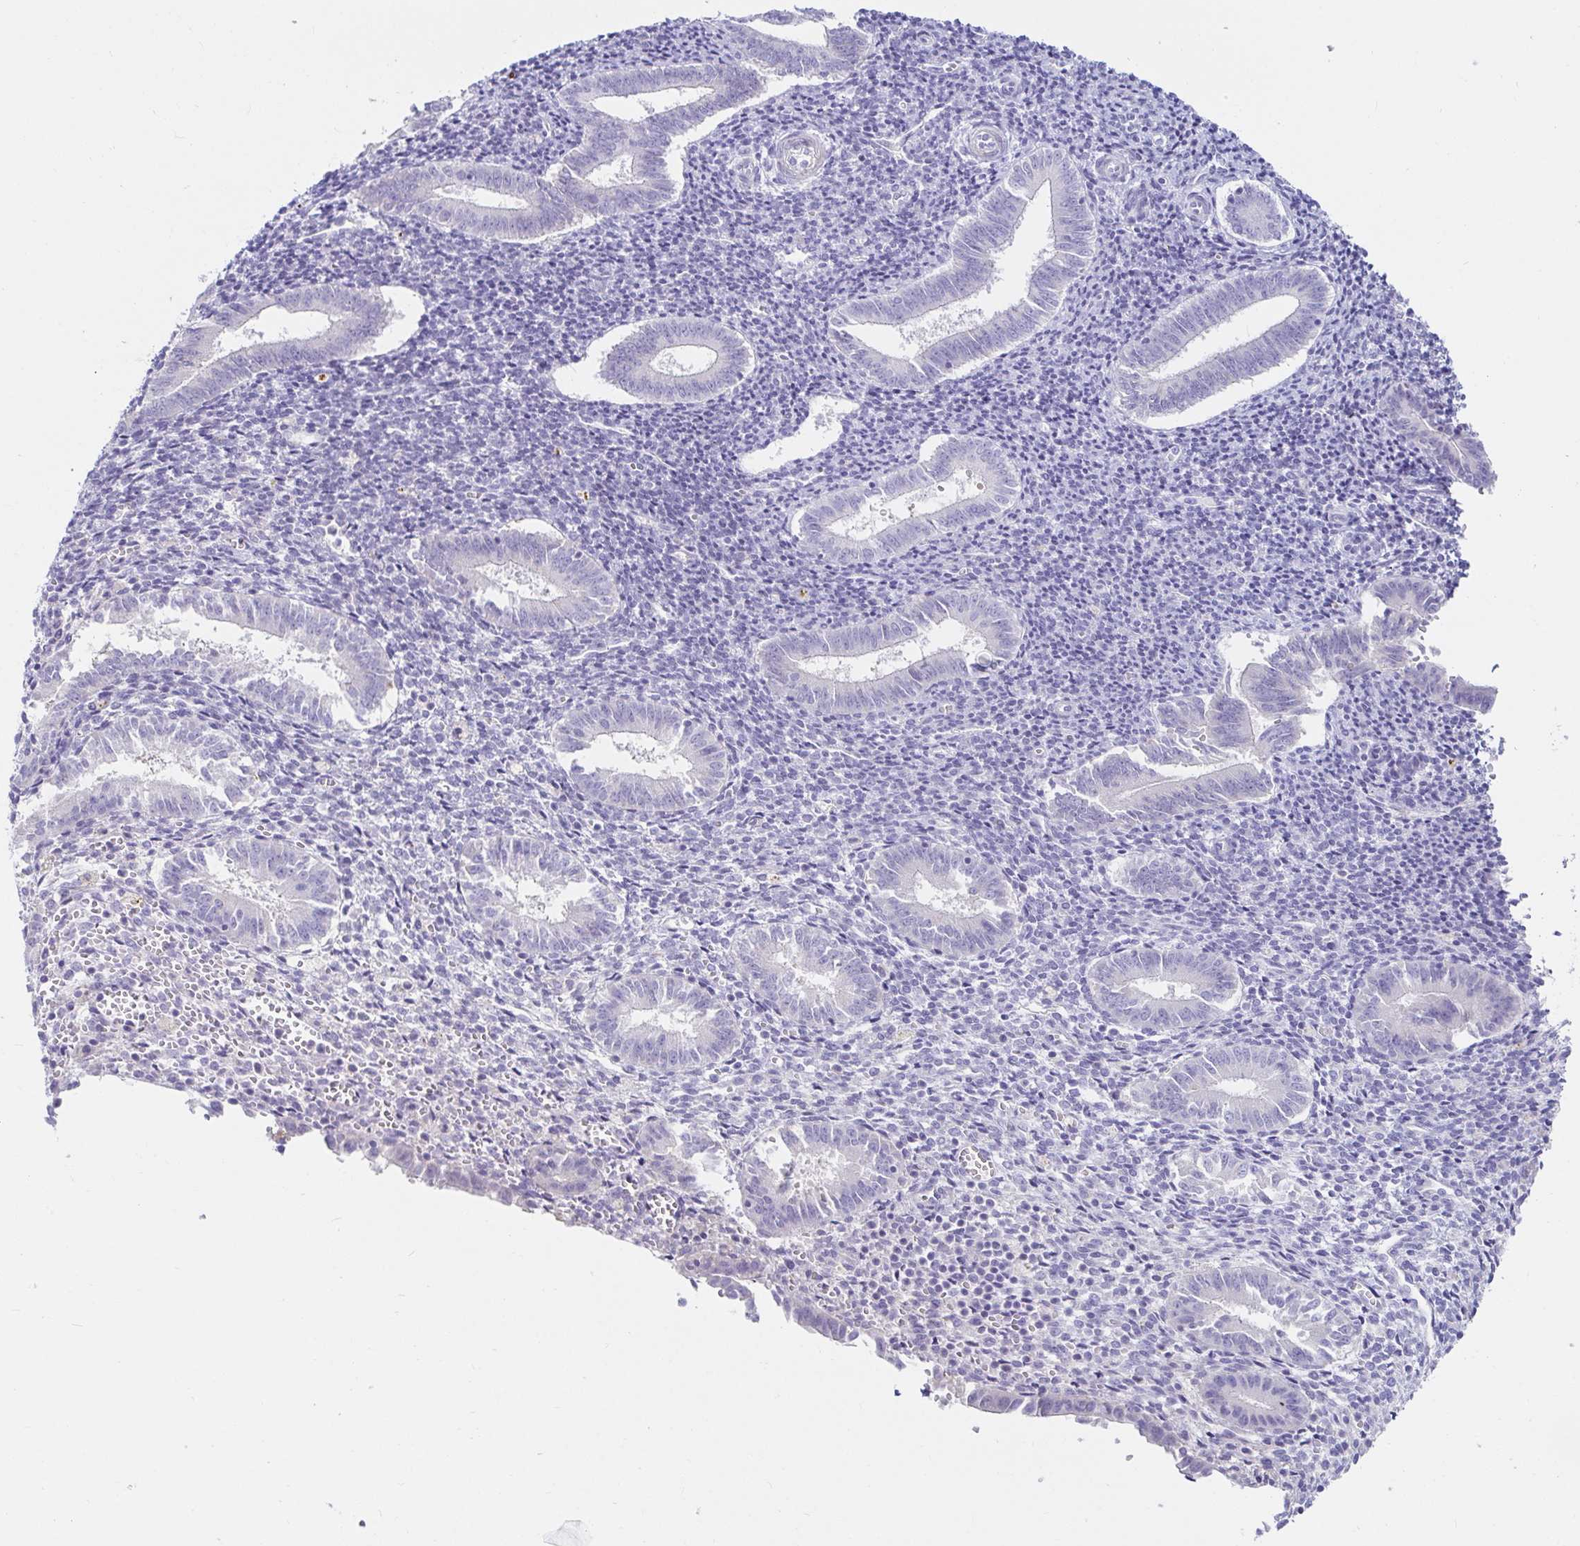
{"staining": {"intensity": "negative", "quantity": "none", "location": "none"}, "tissue": "endometrium", "cell_type": "Cells in endometrial stroma", "image_type": "normal", "snomed": [{"axis": "morphology", "description": "Normal tissue, NOS"}, {"axis": "topography", "description": "Endometrium"}], "caption": "Immunohistochemistry photomicrograph of normal endometrium: endometrium stained with DAB exhibits no significant protein expression in cells in endometrial stroma. (Brightfield microscopy of DAB (3,3'-diaminobenzidine) IHC at high magnification).", "gene": "C4orf17", "patient": {"sex": "female", "age": 25}}